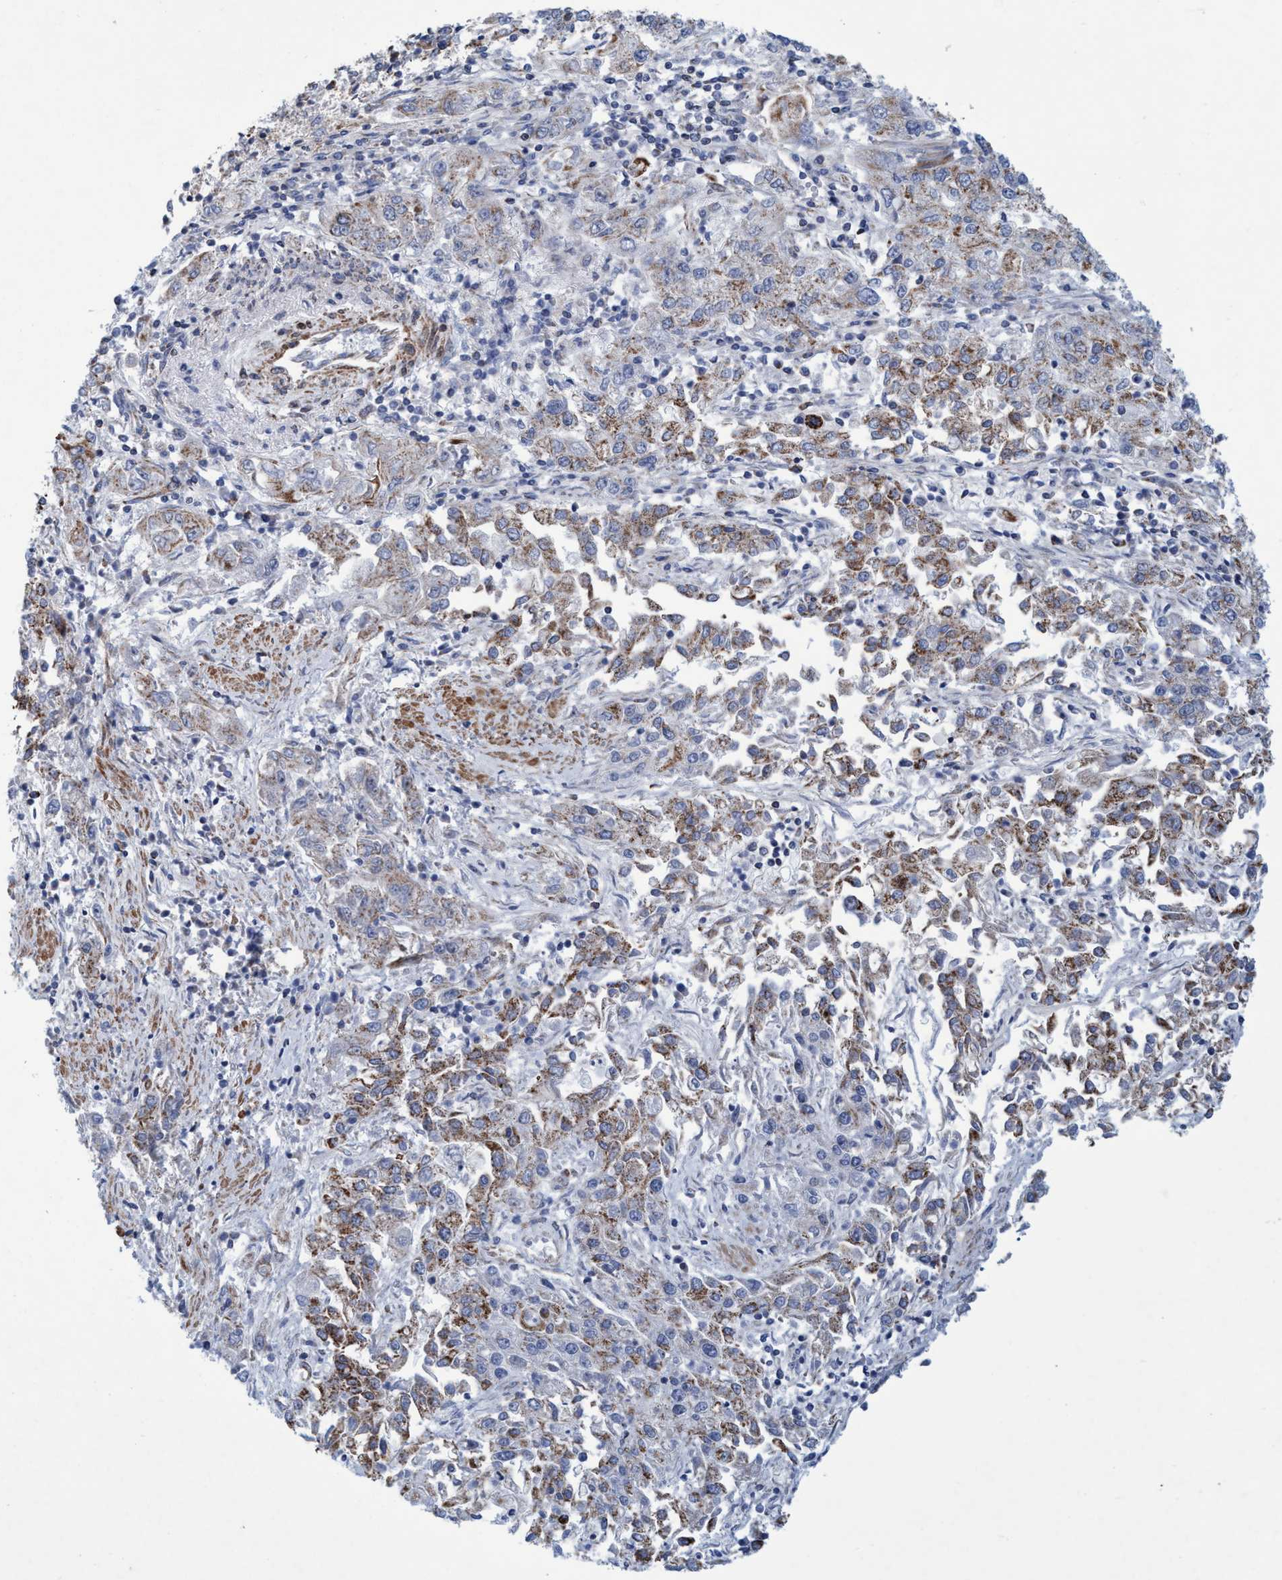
{"staining": {"intensity": "weak", "quantity": ">75%", "location": "cytoplasmic/membranous"}, "tissue": "endometrial cancer", "cell_type": "Tumor cells", "image_type": "cancer", "snomed": [{"axis": "morphology", "description": "Adenocarcinoma, NOS"}, {"axis": "topography", "description": "Endometrium"}], "caption": "Immunohistochemical staining of endometrial cancer (adenocarcinoma) displays weak cytoplasmic/membranous protein staining in about >75% of tumor cells.", "gene": "POLR1F", "patient": {"sex": "female", "age": 49}}